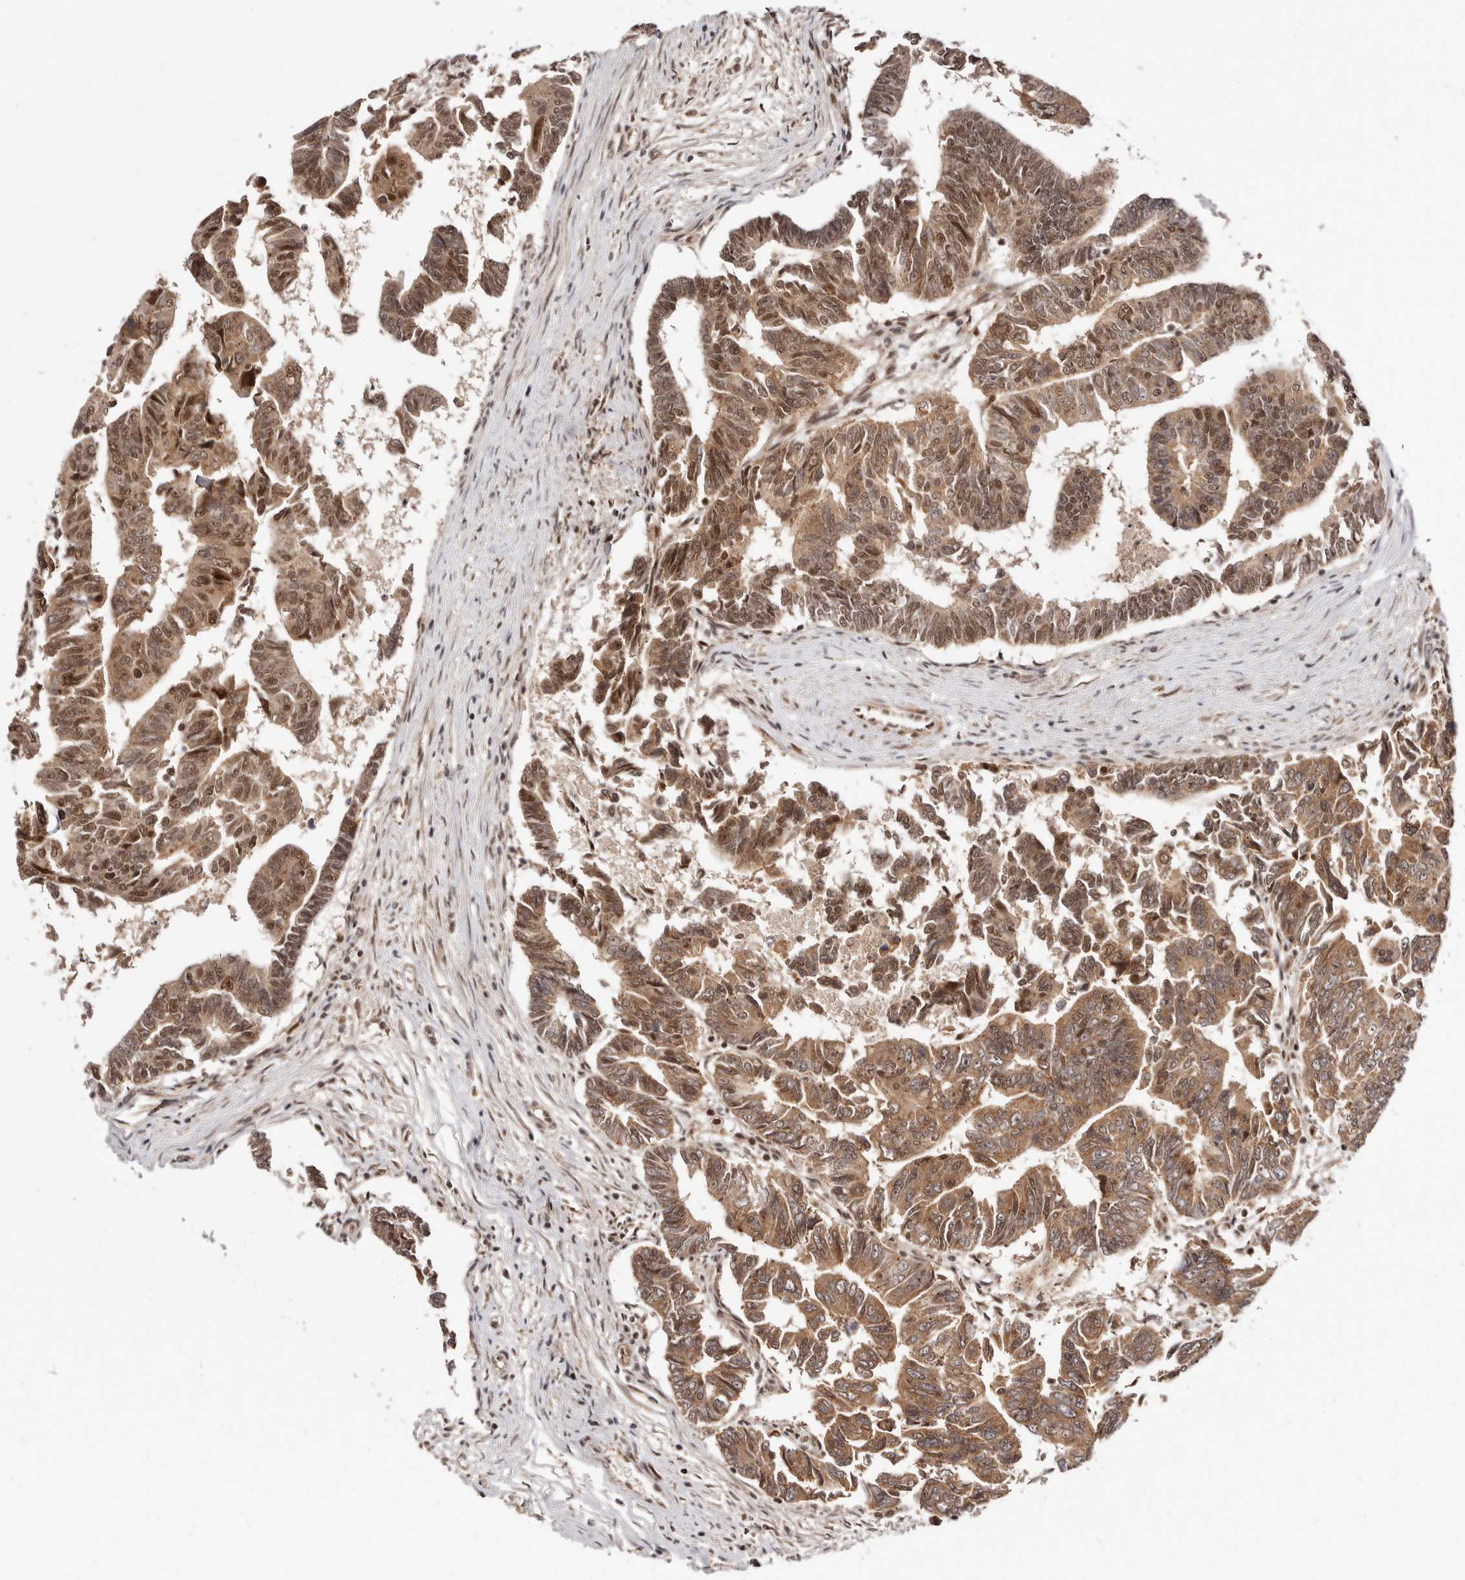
{"staining": {"intensity": "moderate", "quantity": ">75%", "location": "cytoplasmic/membranous,nuclear"}, "tissue": "colorectal cancer", "cell_type": "Tumor cells", "image_type": "cancer", "snomed": [{"axis": "morphology", "description": "Adenocarcinoma, NOS"}, {"axis": "topography", "description": "Rectum"}], "caption": "Immunohistochemical staining of human colorectal adenocarcinoma shows moderate cytoplasmic/membranous and nuclear protein positivity in about >75% of tumor cells. Immunohistochemistry stains the protein of interest in brown and the nuclei are stained blue.", "gene": "MED8", "patient": {"sex": "female", "age": 65}}